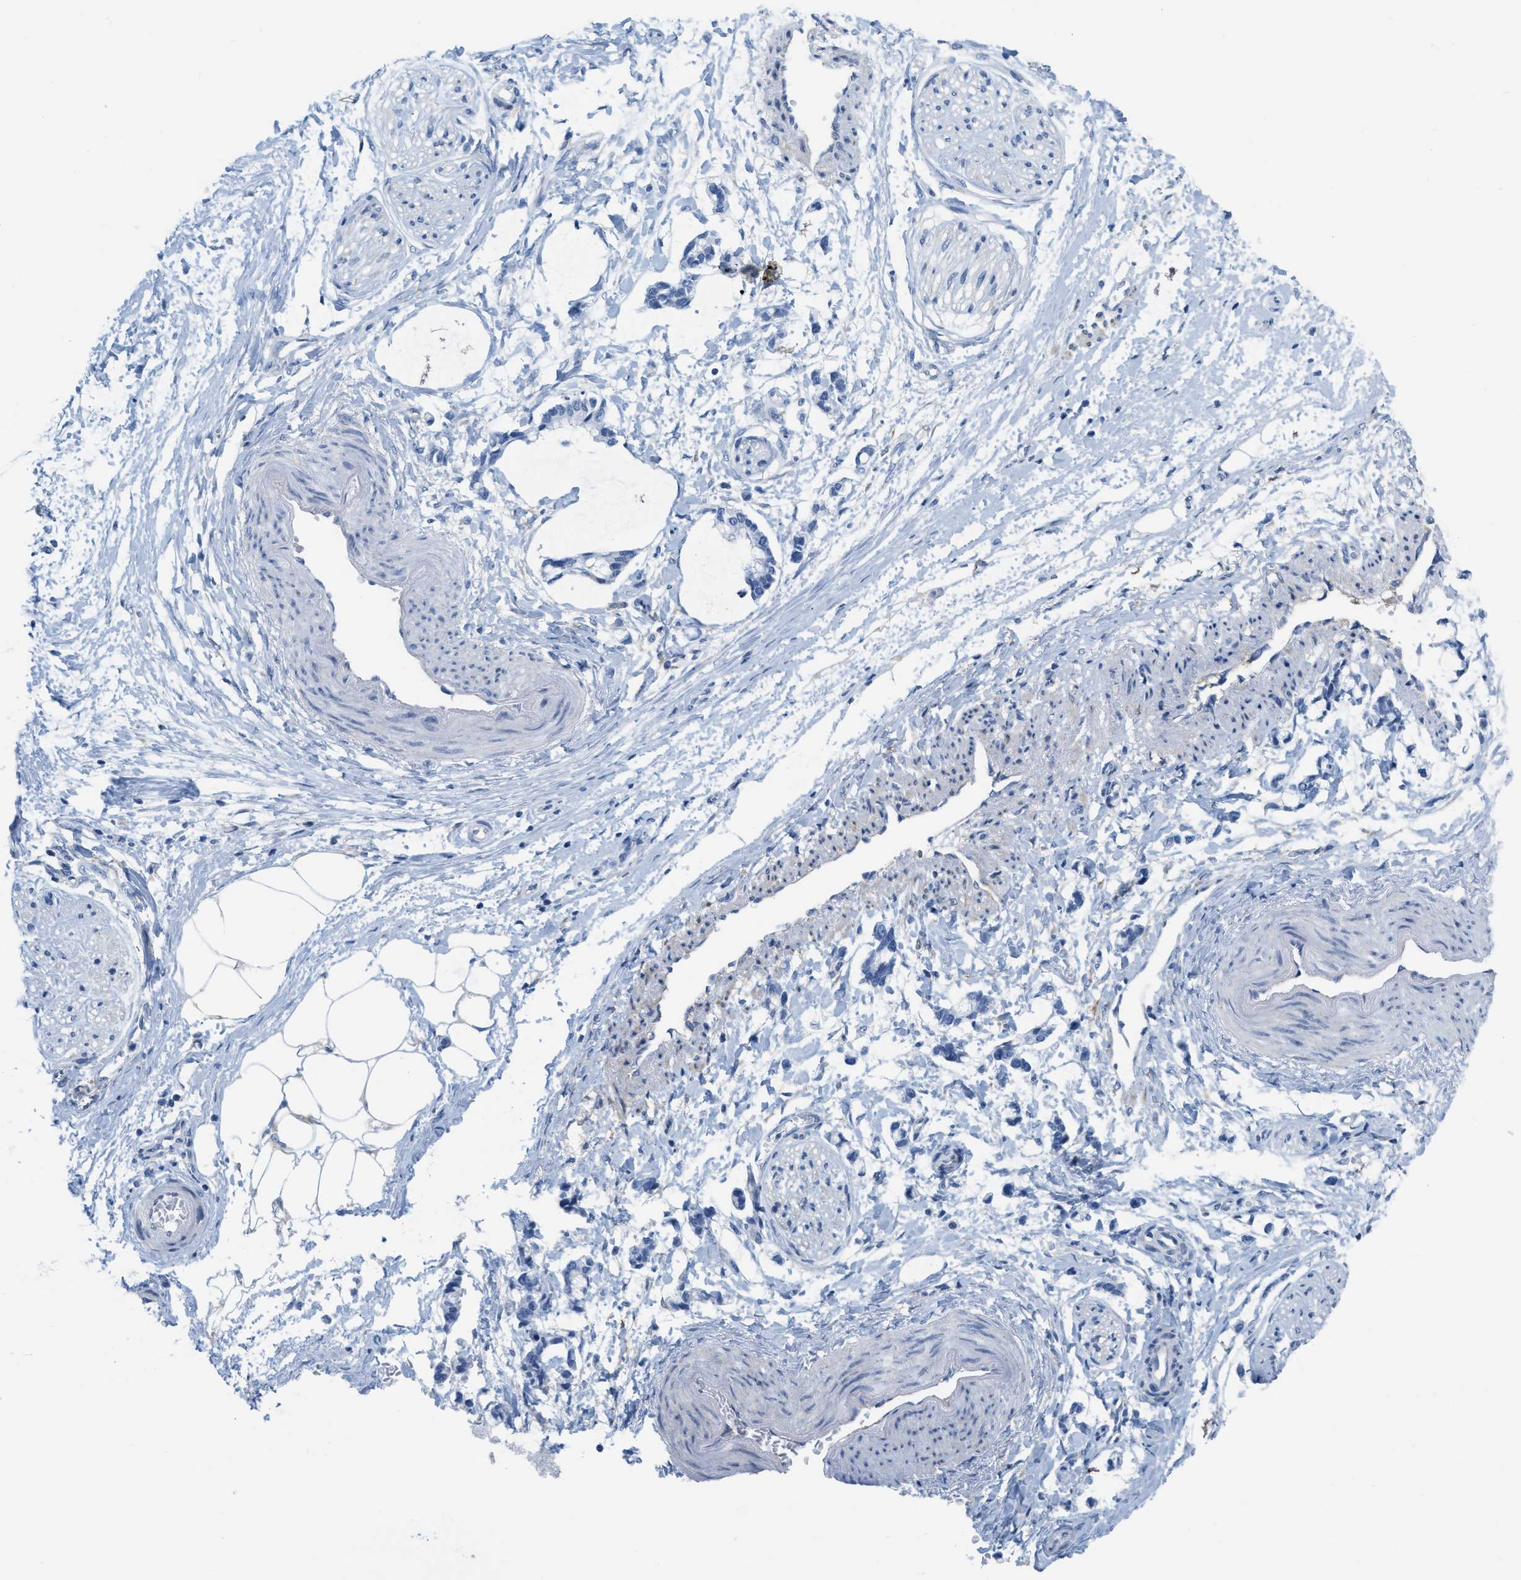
{"staining": {"intensity": "negative", "quantity": "none", "location": "none"}, "tissue": "adipose tissue", "cell_type": "Adipocytes", "image_type": "normal", "snomed": [{"axis": "morphology", "description": "Normal tissue, NOS"}, {"axis": "morphology", "description": "Adenocarcinoma, NOS"}, {"axis": "topography", "description": "Colon"}, {"axis": "topography", "description": "Peripheral nerve tissue"}], "caption": "Adipocytes show no significant protein staining in benign adipose tissue.", "gene": "ASGR1", "patient": {"sex": "male", "age": 14}}